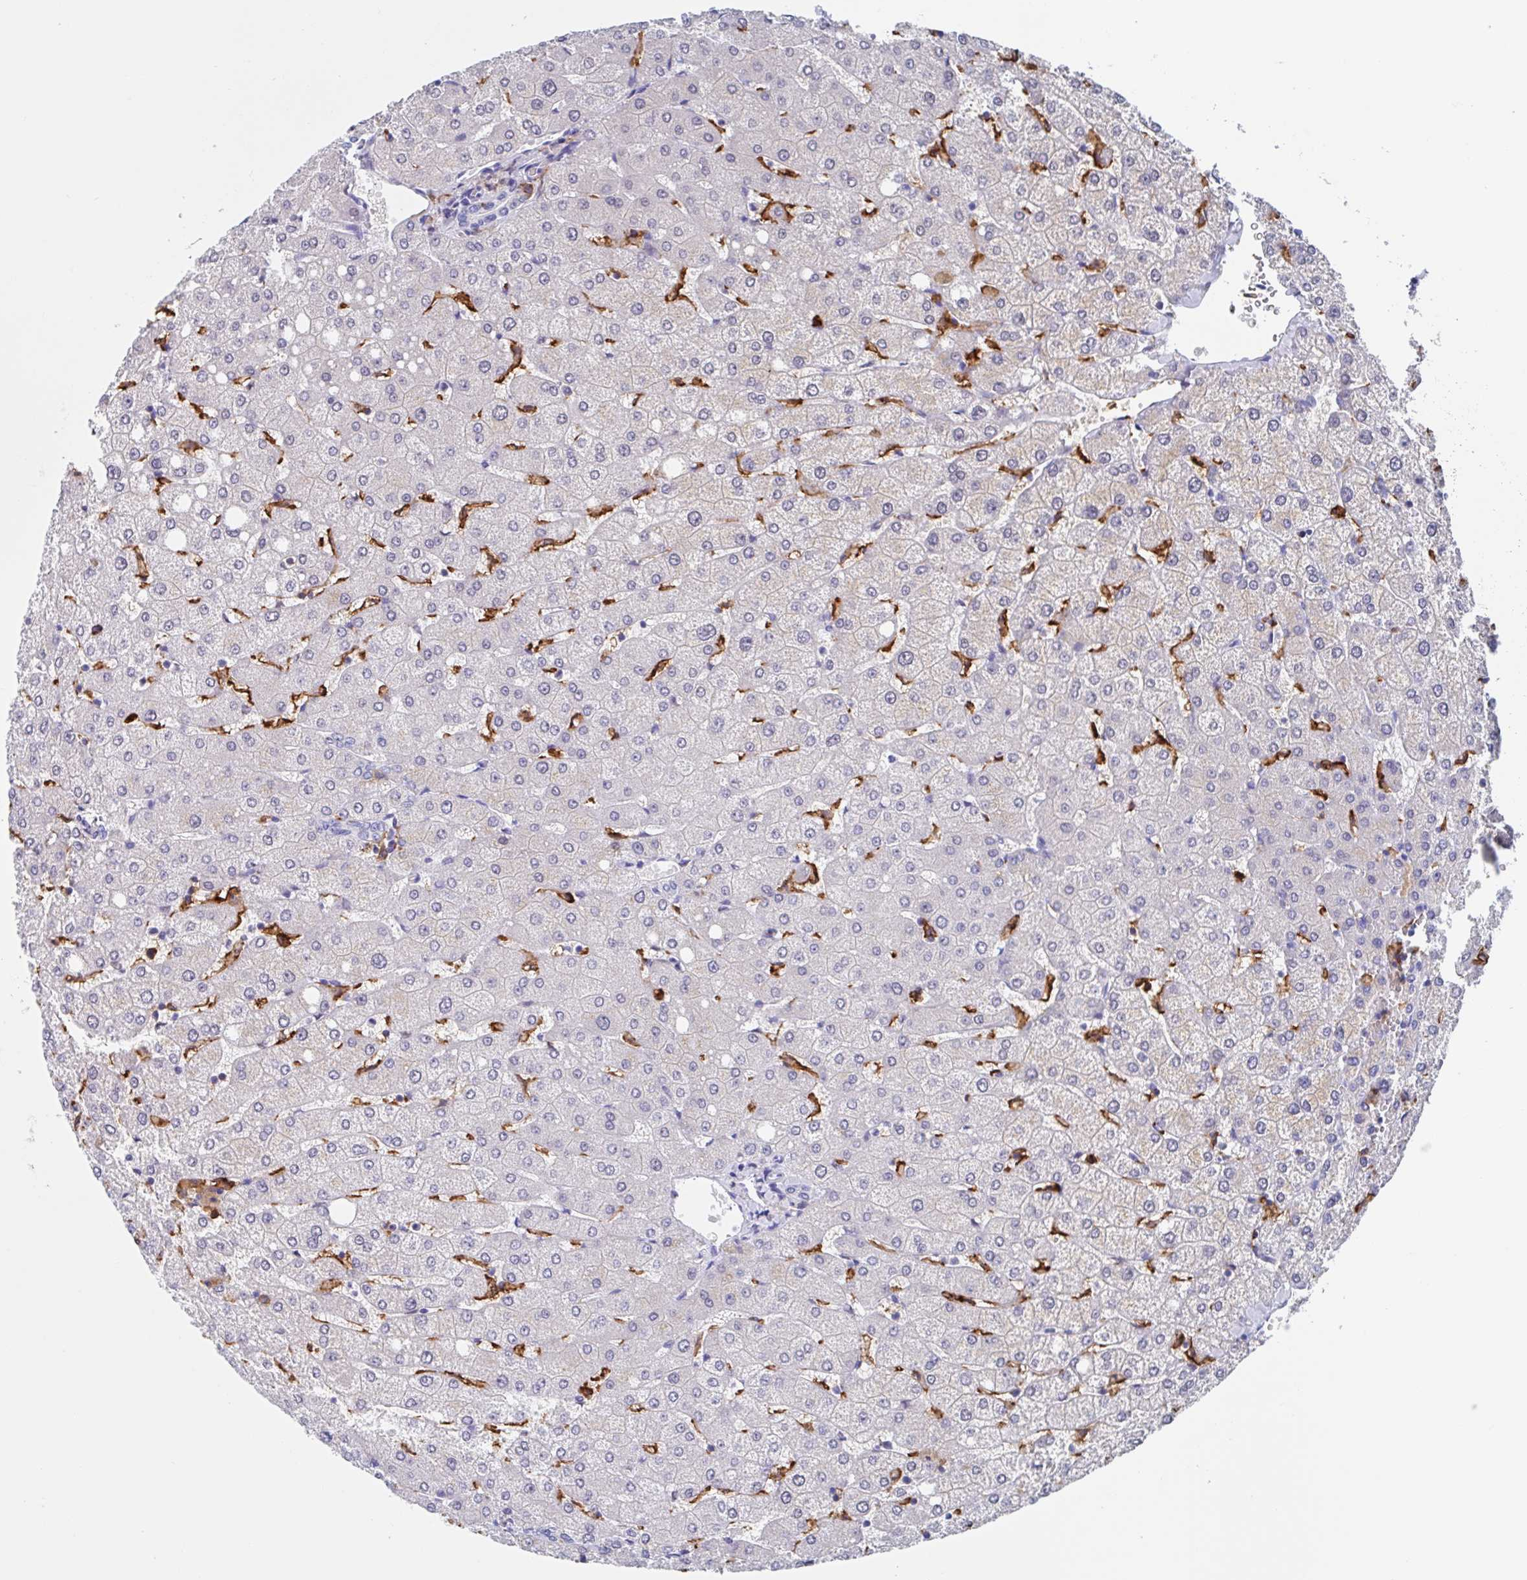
{"staining": {"intensity": "negative", "quantity": "none", "location": "none"}, "tissue": "liver", "cell_type": "Cholangiocytes", "image_type": "normal", "snomed": [{"axis": "morphology", "description": "Normal tissue, NOS"}, {"axis": "topography", "description": "Liver"}], "caption": "Immunohistochemistry image of benign liver: human liver stained with DAB demonstrates no significant protein expression in cholangiocytes. (Stains: DAB (3,3'-diaminobenzidine) immunohistochemistry with hematoxylin counter stain, Microscopy: brightfield microscopy at high magnification).", "gene": "FCGR3A", "patient": {"sex": "female", "age": 54}}